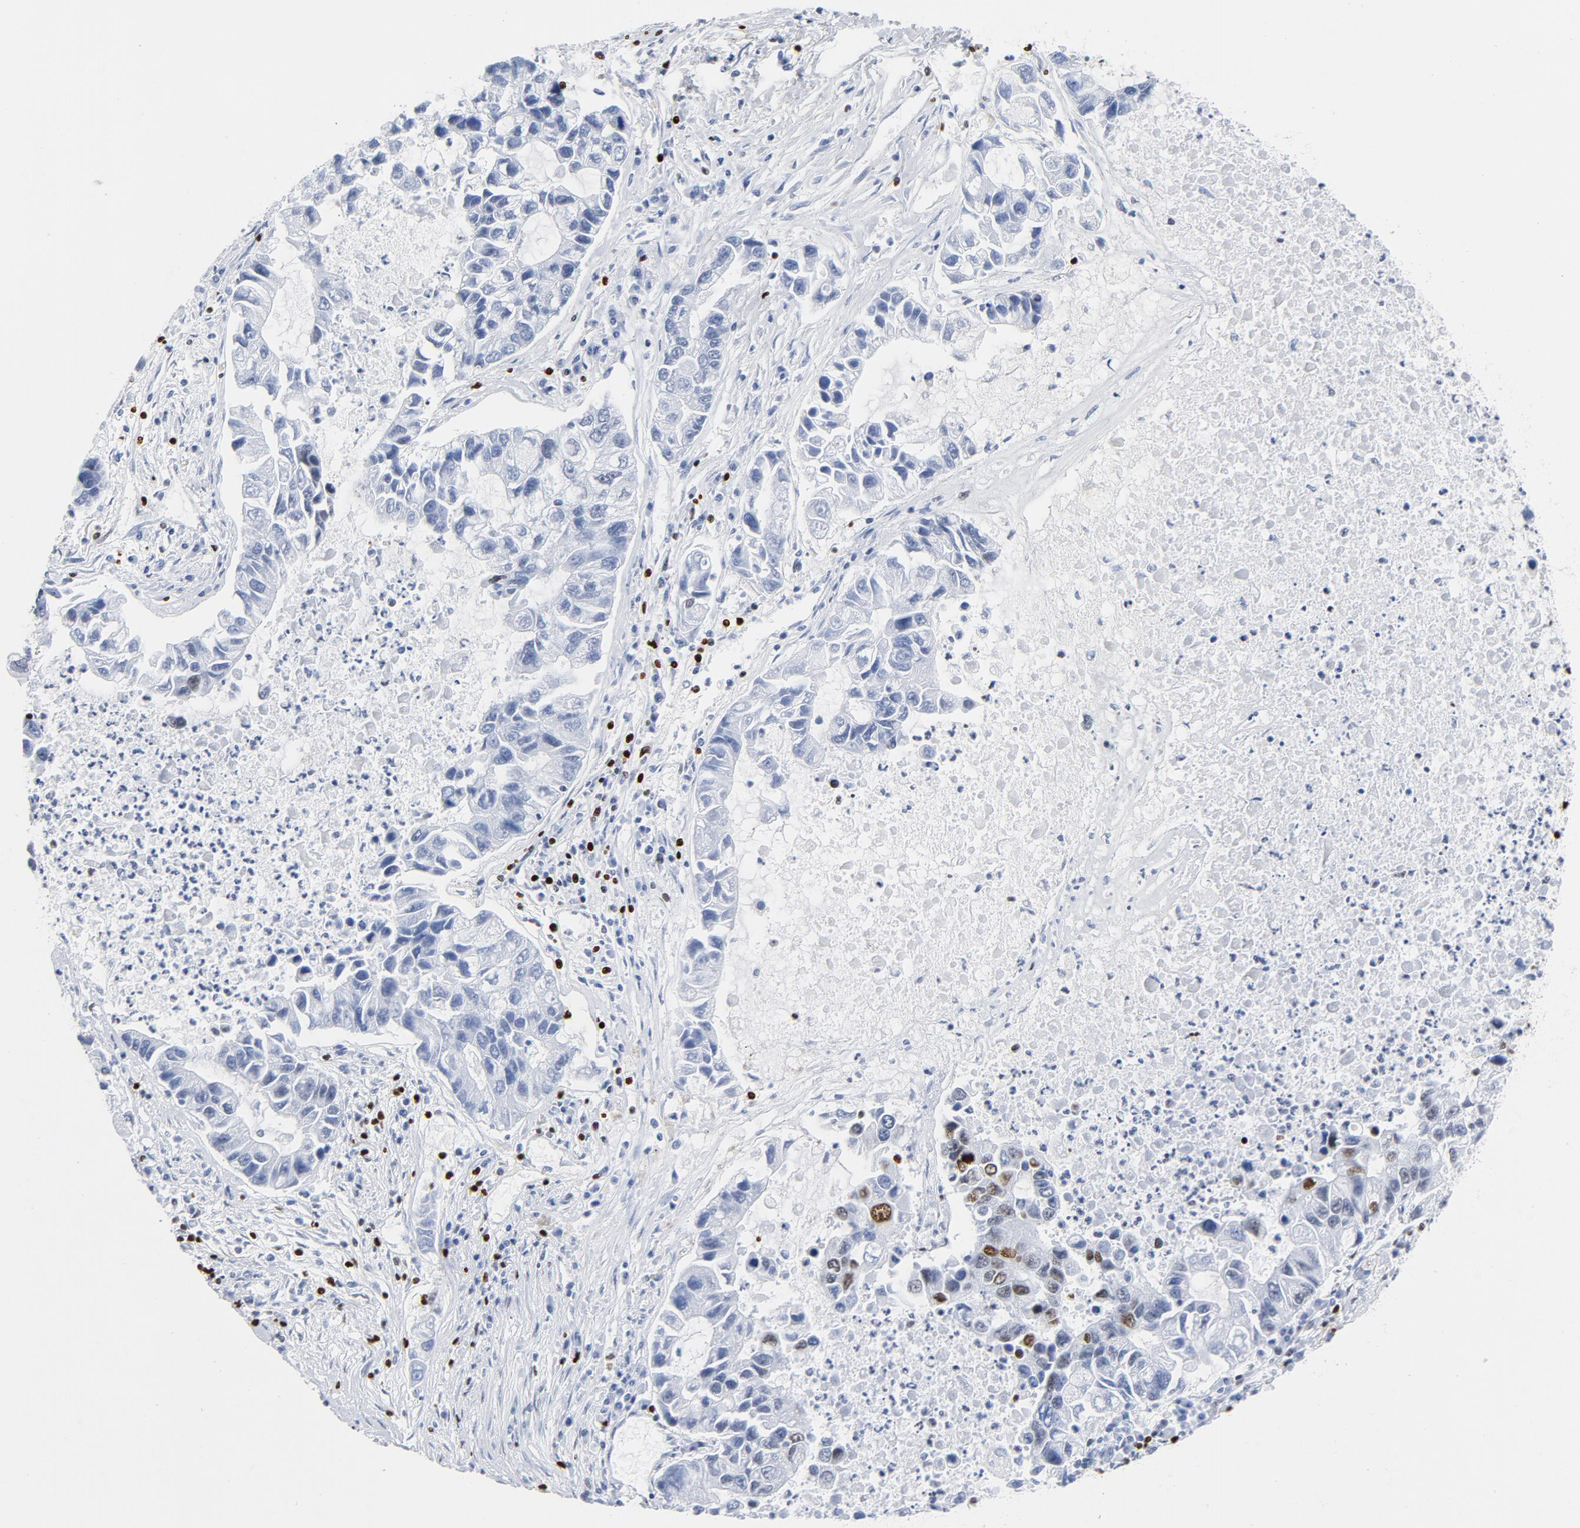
{"staining": {"intensity": "strong", "quantity": "<25%", "location": "nuclear"}, "tissue": "lung cancer", "cell_type": "Tumor cells", "image_type": "cancer", "snomed": [{"axis": "morphology", "description": "Adenocarcinoma, NOS"}, {"axis": "topography", "description": "Lung"}], "caption": "A photomicrograph of lung cancer stained for a protein shows strong nuclear brown staining in tumor cells.", "gene": "XRCC5", "patient": {"sex": "female", "age": 51}}